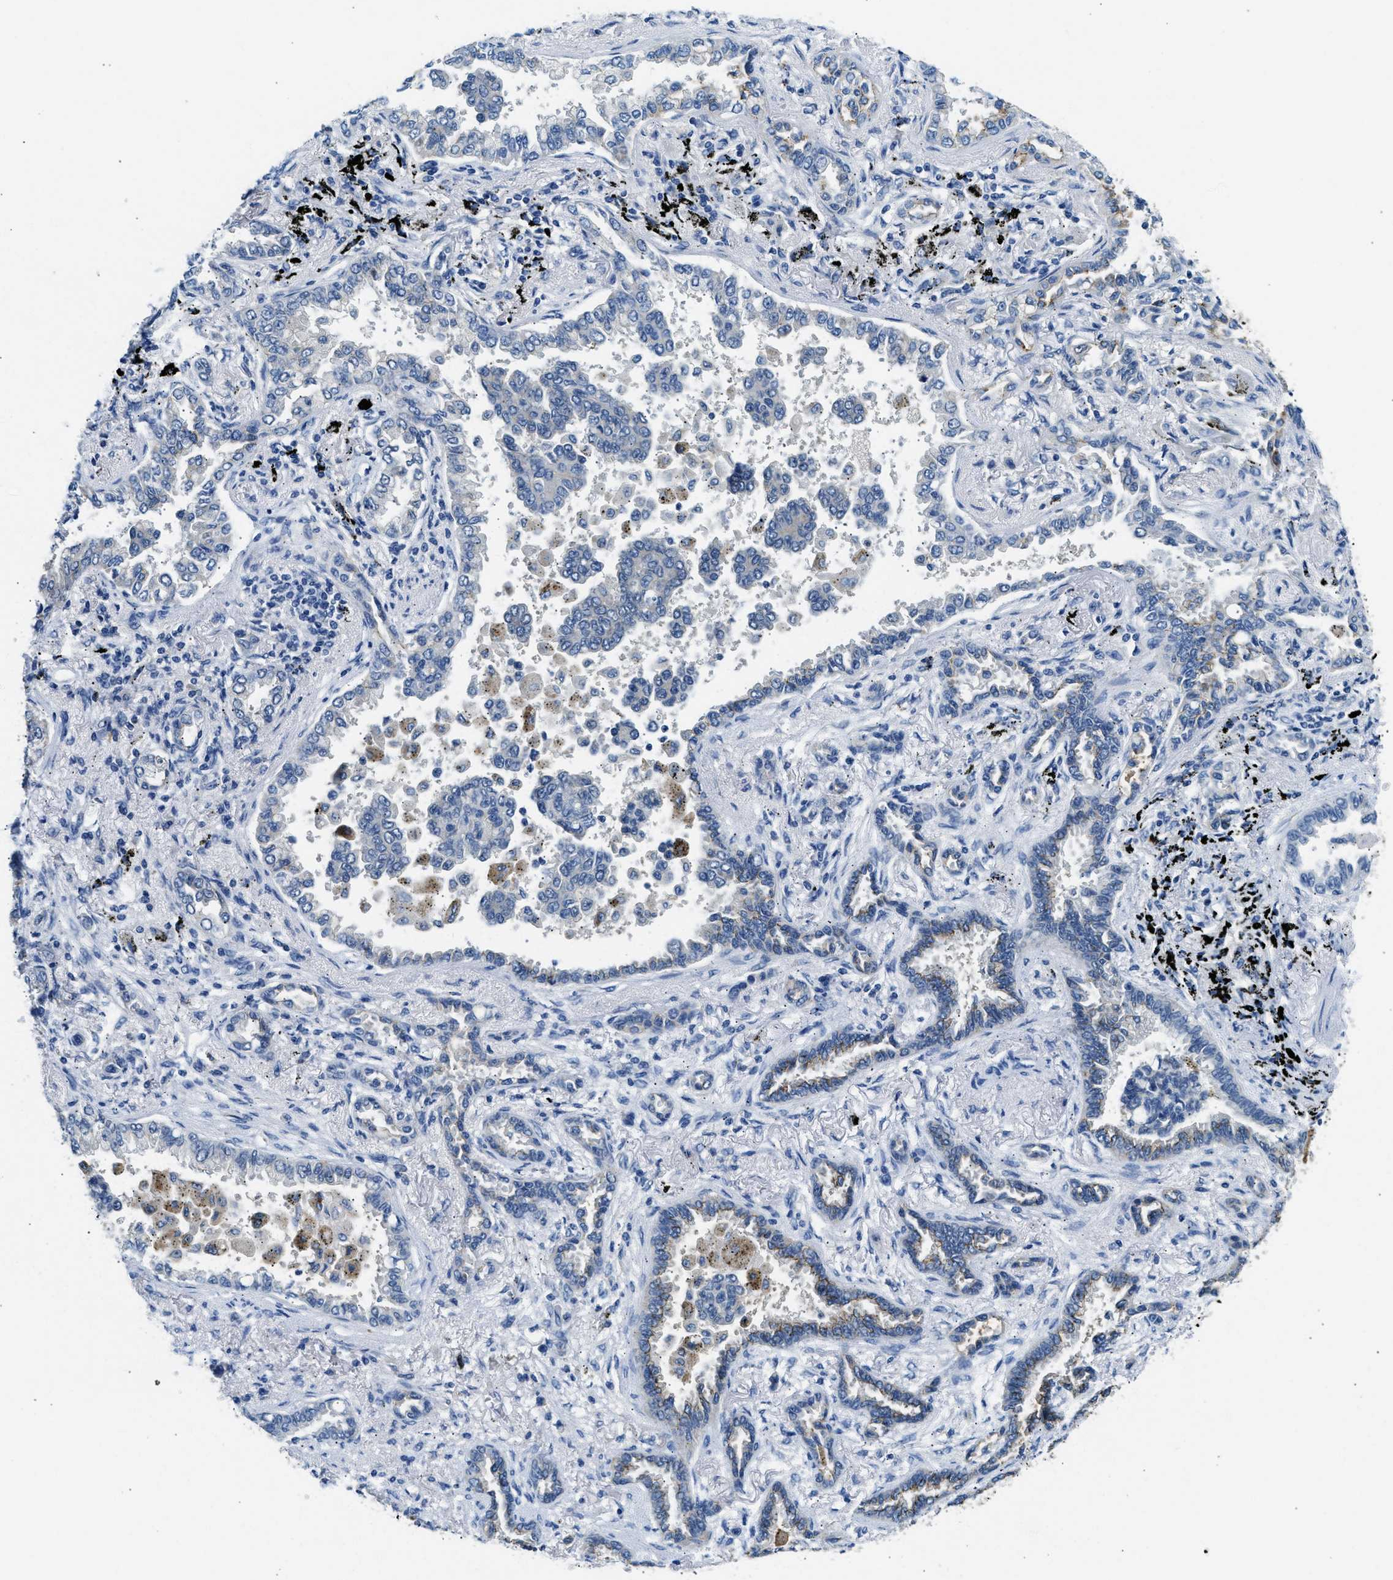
{"staining": {"intensity": "weak", "quantity": "<25%", "location": "cytoplasmic/membranous"}, "tissue": "lung cancer", "cell_type": "Tumor cells", "image_type": "cancer", "snomed": [{"axis": "morphology", "description": "Normal tissue, NOS"}, {"axis": "morphology", "description": "Adenocarcinoma, NOS"}, {"axis": "topography", "description": "Lung"}], "caption": "An image of human lung adenocarcinoma is negative for staining in tumor cells.", "gene": "CLDN18", "patient": {"sex": "male", "age": 59}}